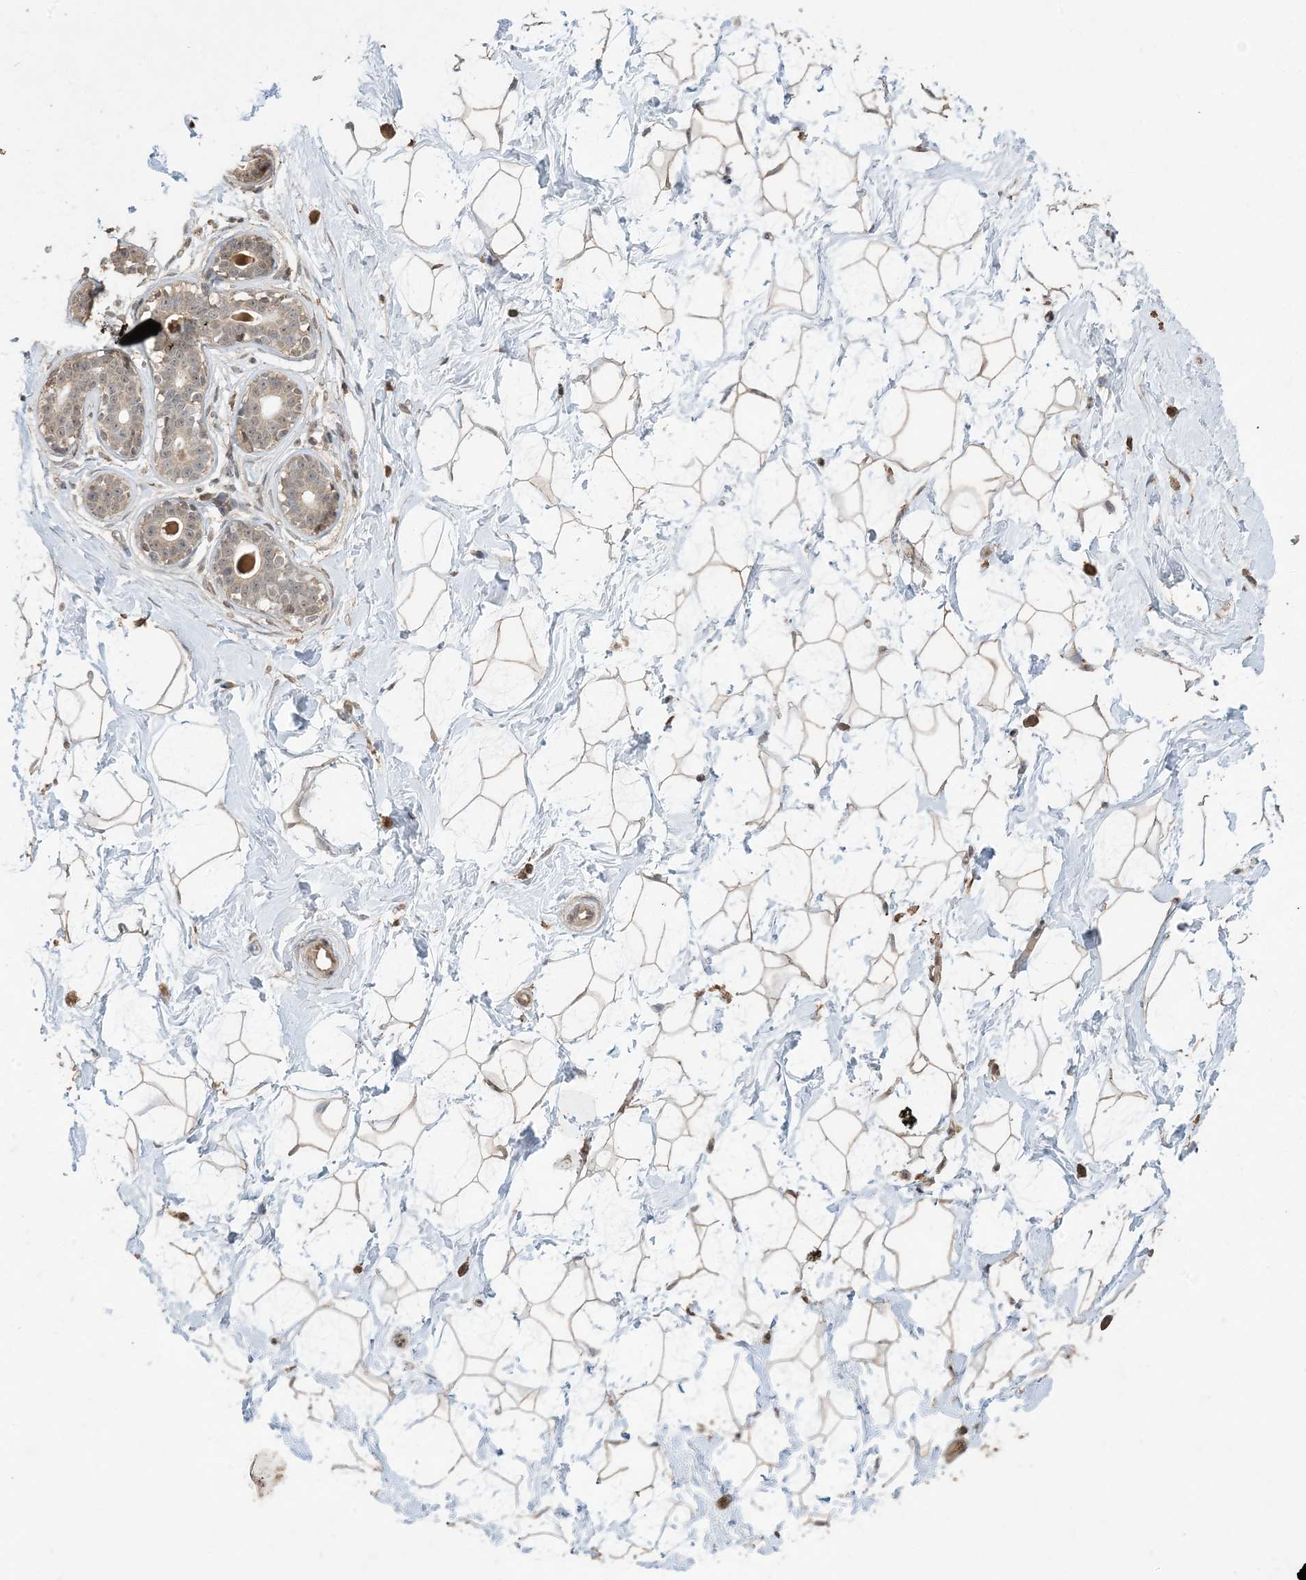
{"staining": {"intensity": "moderate", "quantity": ">75%", "location": "cytoplasmic/membranous"}, "tissue": "breast", "cell_type": "Adipocytes", "image_type": "normal", "snomed": [{"axis": "morphology", "description": "Normal tissue, NOS"}, {"axis": "morphology", "description": "Adenoma, NOS"}, {"axis": "topography", "description": "Breast"}], "caption": "Immunohistochemical staining of unremarkable breast shows moderate cytoplasmic/membranous protein expression in about >75% of adipocytes.", "gene": "EFCAB8", "patient": {"sex": "female", "age": 23}}